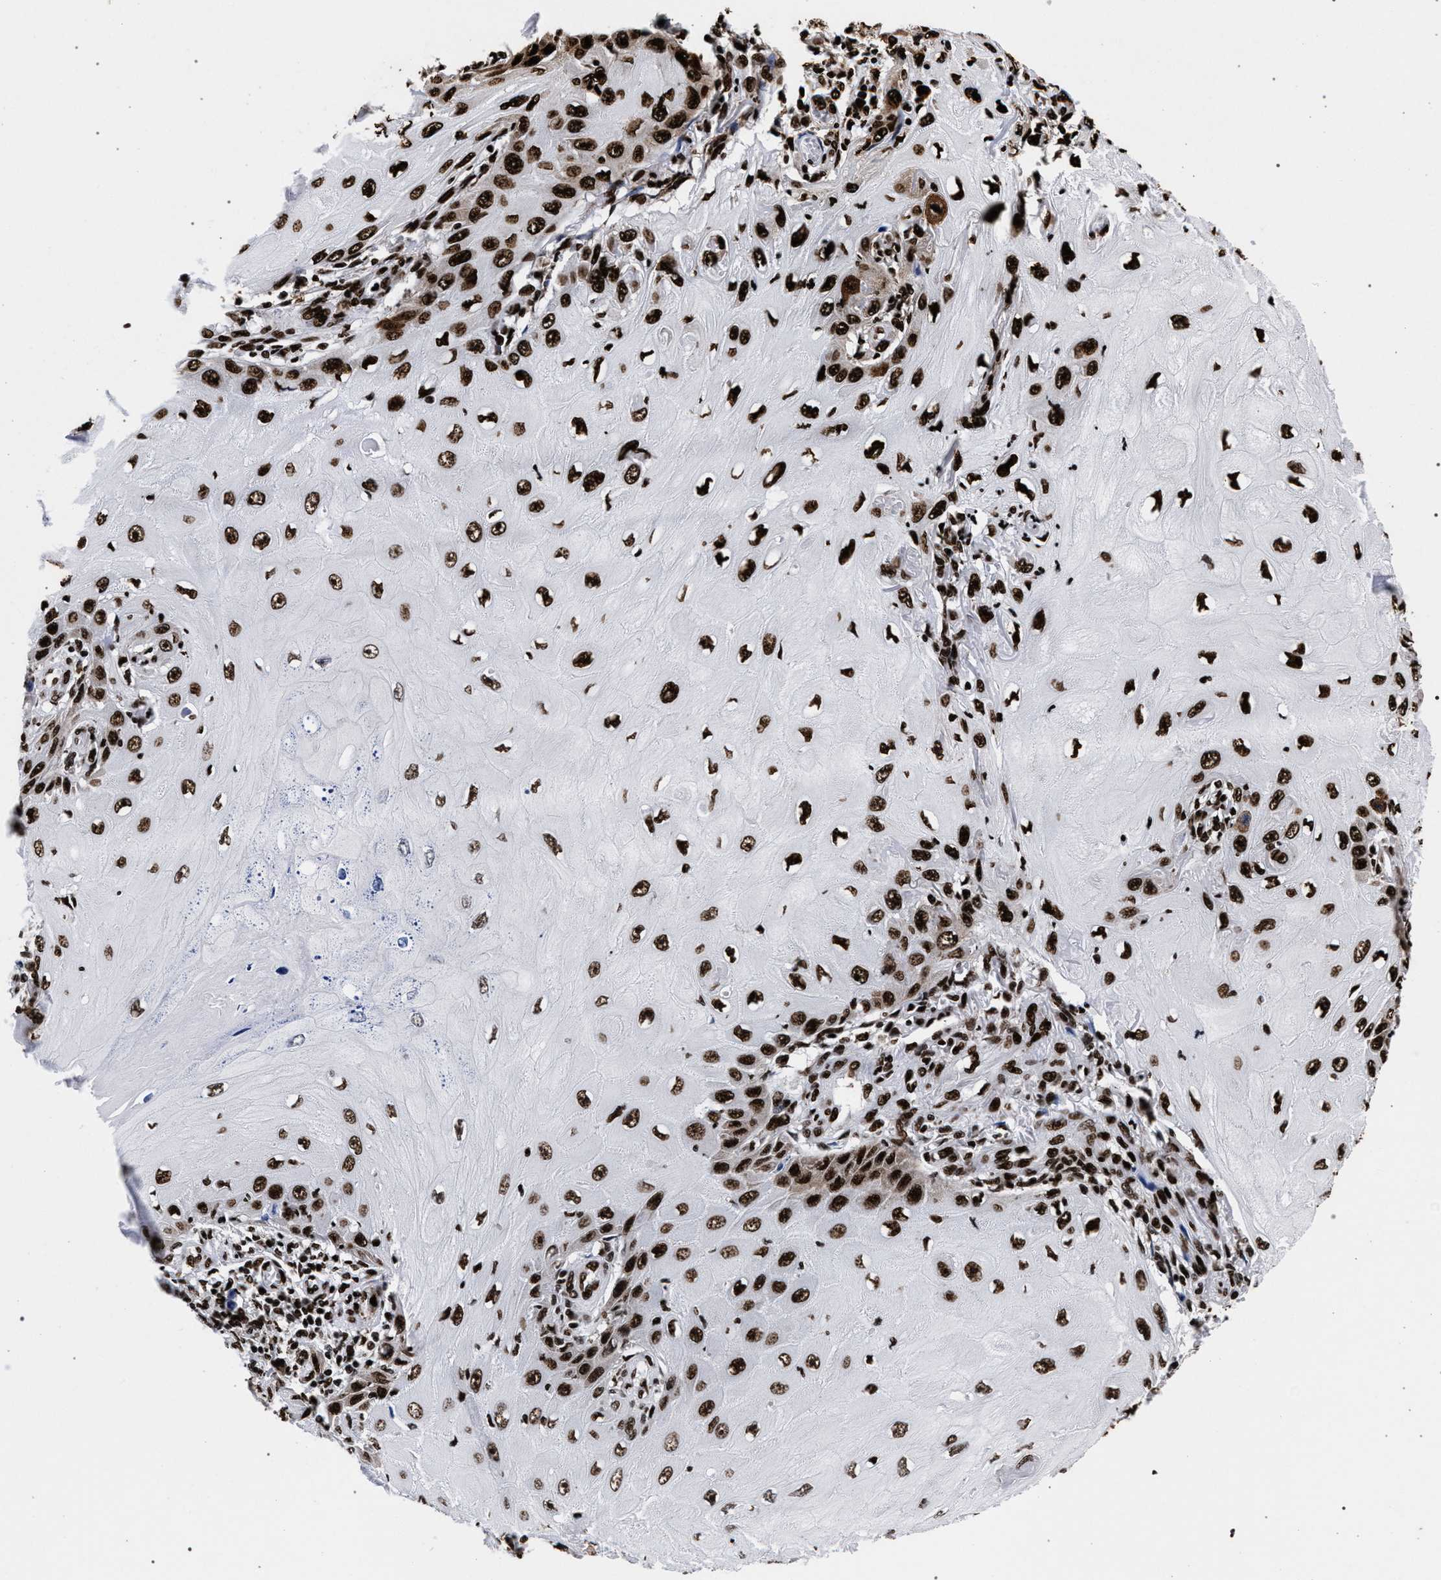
{"staining": {"intensity": "strong", "quantity": ">75%", "location": "nuclear"}, "tissue": "skin cancer", "cell_type": "Tumor cells", "image_type": "cancer", "snomed": [{"axis": "morphology", "description": "Squamous cell carcinoma, NOS"}, {"axis": "topography", "description": "Skin"}], "caption": "The micrograph reveals immunohistochemical staining of squamous cell carcinoma (skin). There is strong nuclear staining is present in approximately >75% of tumor cells.", "gene": "HNRNPA1", "patient": {"sex": "female", "age": 73}}